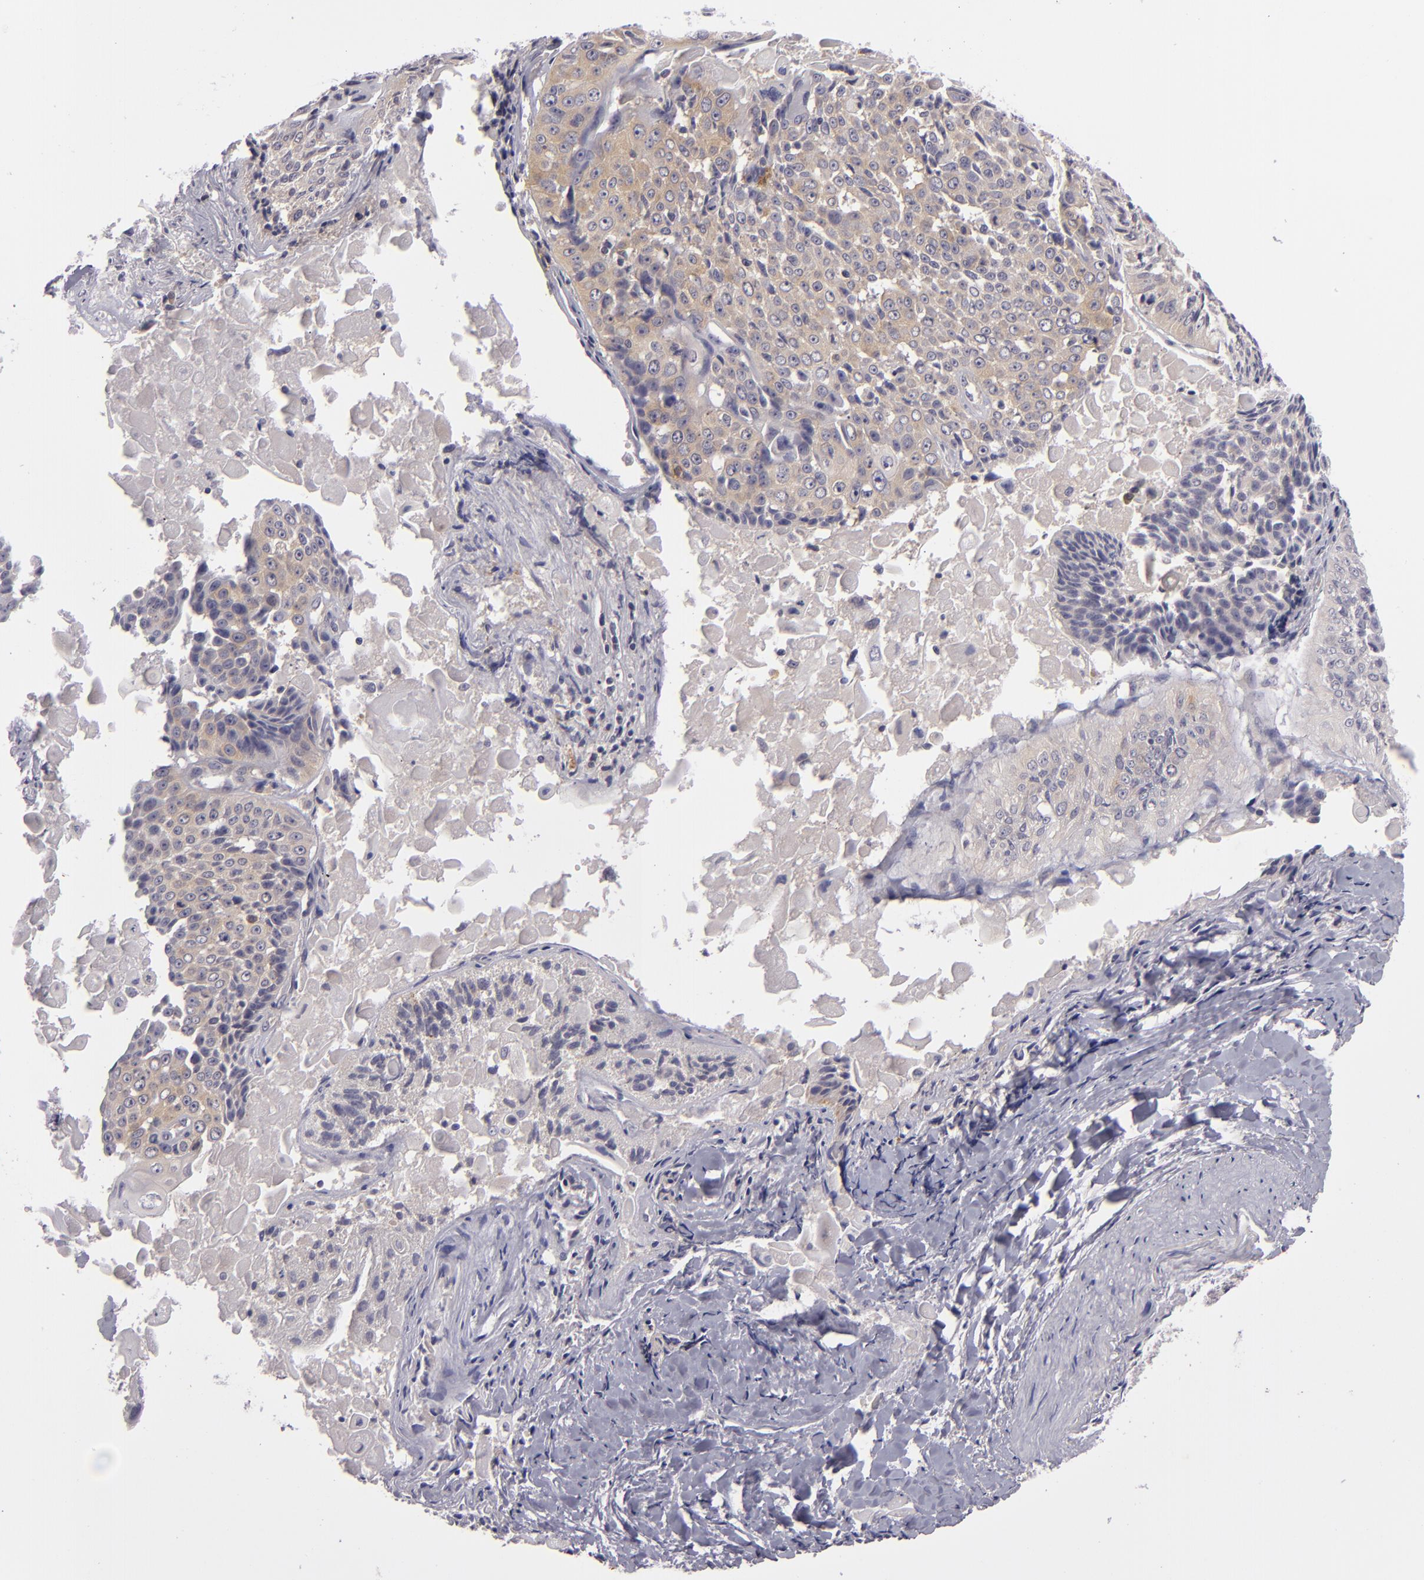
{"staining": {"intensity": "weak", "quantity": "25%-75%", "location": "cytoplasmic/membranous"}, "tissue": "lung cancer", "cell_type": "Tumor cells", "image_type": "cancer", "snomed": [{"axis": "morphology", "description": "Adenocarcinoma, NOS"}, {"axis": "topography", "description": "Lung"}], "caption": "Immunohistochemical staining of lung cancer exhibits weak cytoplasmic/membranous protein staining in about 25%-75% of tumor cells.", "gene": "CD83", "patient": {"sex": "male", "age": 60}}